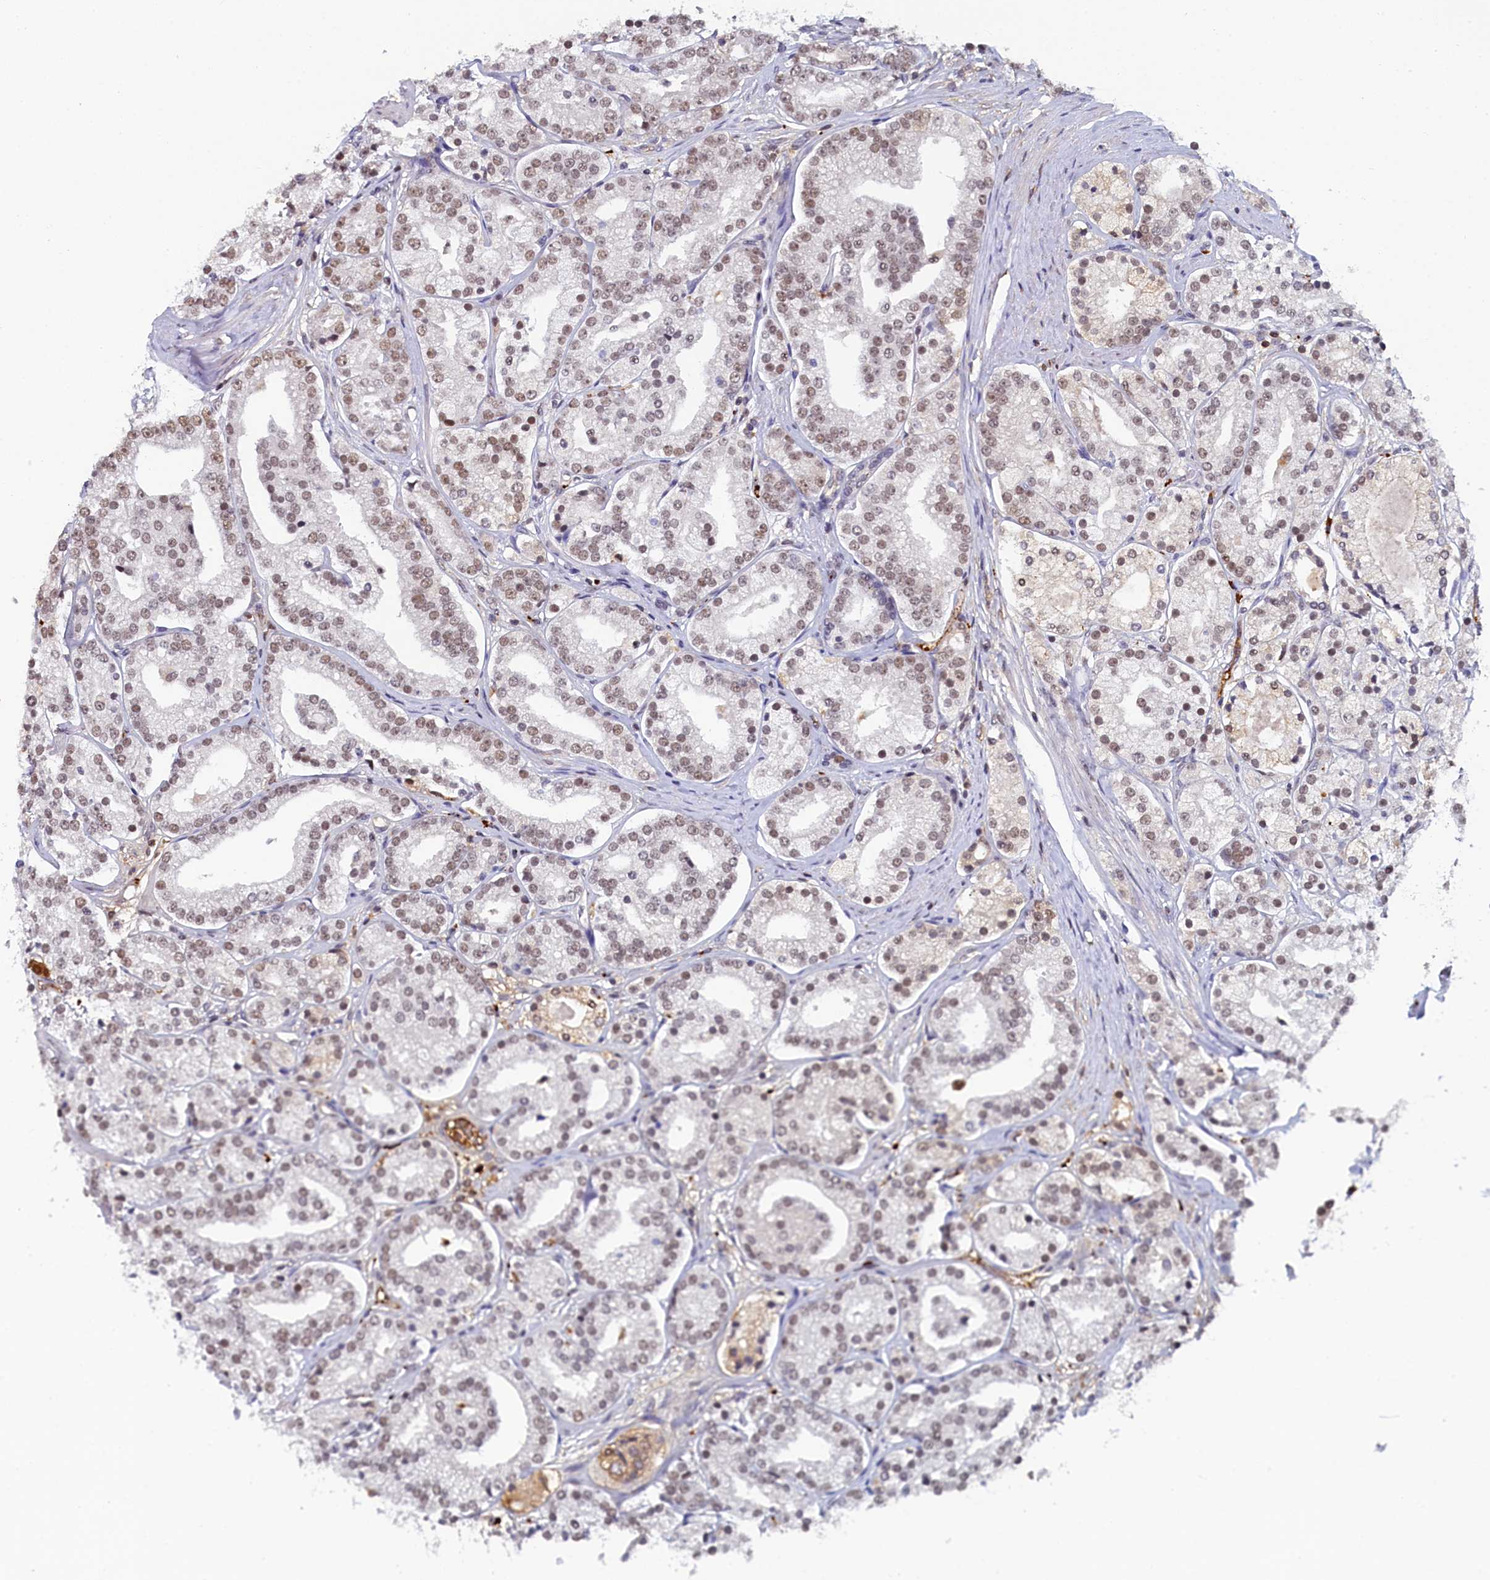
{"staining": {"intensity": "moderate", "quantity": ">75%", "location": "nuclear"}, "tissue": "prostate cancer", "cell_type": "Tumor cells", "image_type": "cancer", "snomed": [{"axis": "morphology", "description": "Adenocarcinoma, High grade"}, {"axis": "topography", "description": "Prostate"}], "caption": "IHC image of neoplastic tissue: prostate cancer (adenocarcinoma (high-grade)) stained using immunohistochemistry (IHC) demonstrates medium levels of moderate protein expression localized specifically in the nuclear of tumor cells, appearing as a nuclear brown color.", "gene": "INTS14", "patient": {"sex": "male", "age": 69}}